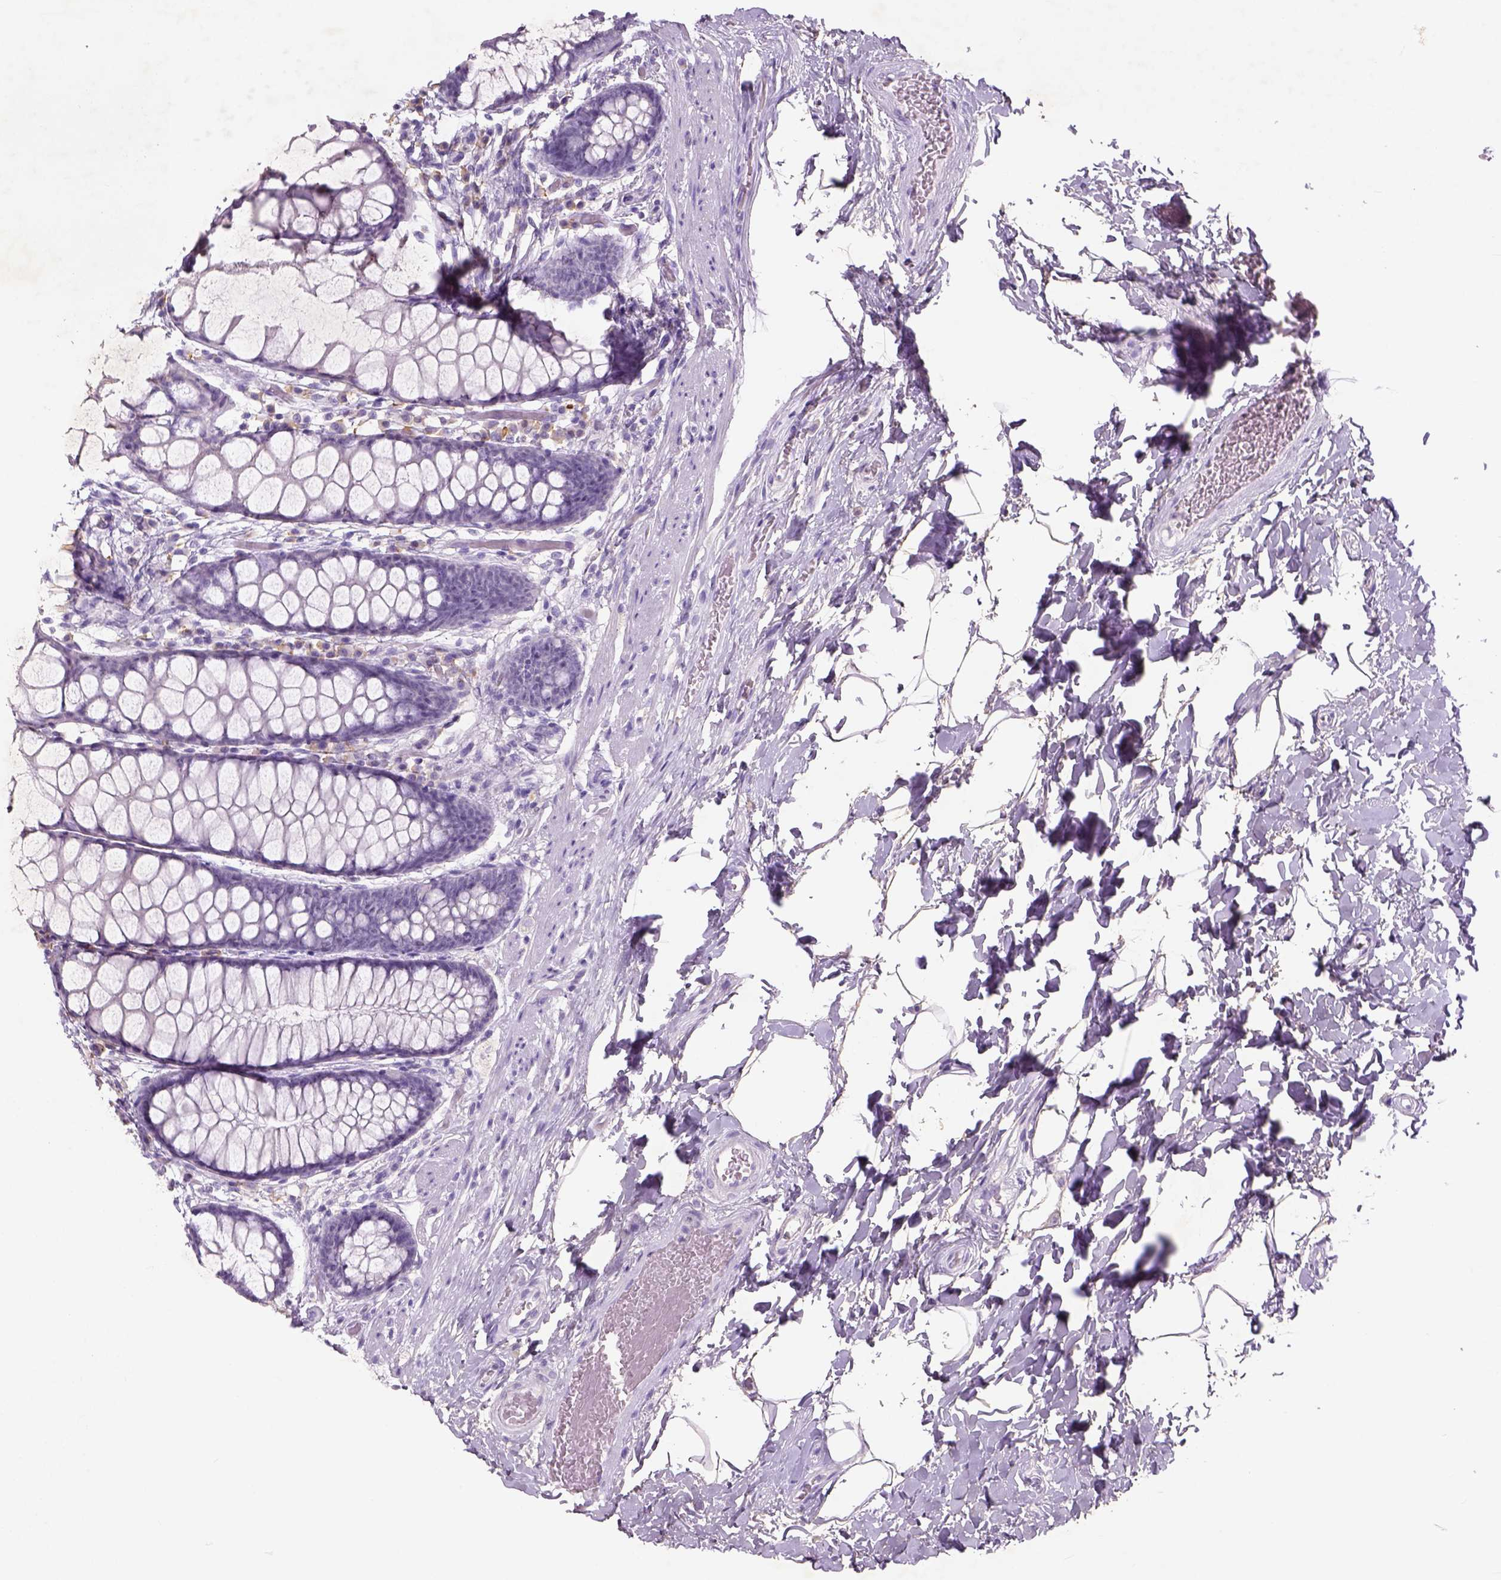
{"staining": {"intensity": "negative", "quantity": "none", "location": "none"}, "tissue": "rectum", "cell_type": "Glandular cells", "image_type": "normal", "snomed": [{"axis": "morphology", "description": "Normal tissue, NOS"}, {"axis": "topography", "description": "Rectum"}], "caption": "Immunohistochemistry (IHC) photomicrograph of unremarkable rectum stained for a protein (brown), which demonstrates no staining in glandular cells. Nuclei are stained in blue.", "gene": "NAALAD2", "patient": {"sex": "female", "age": 62}}